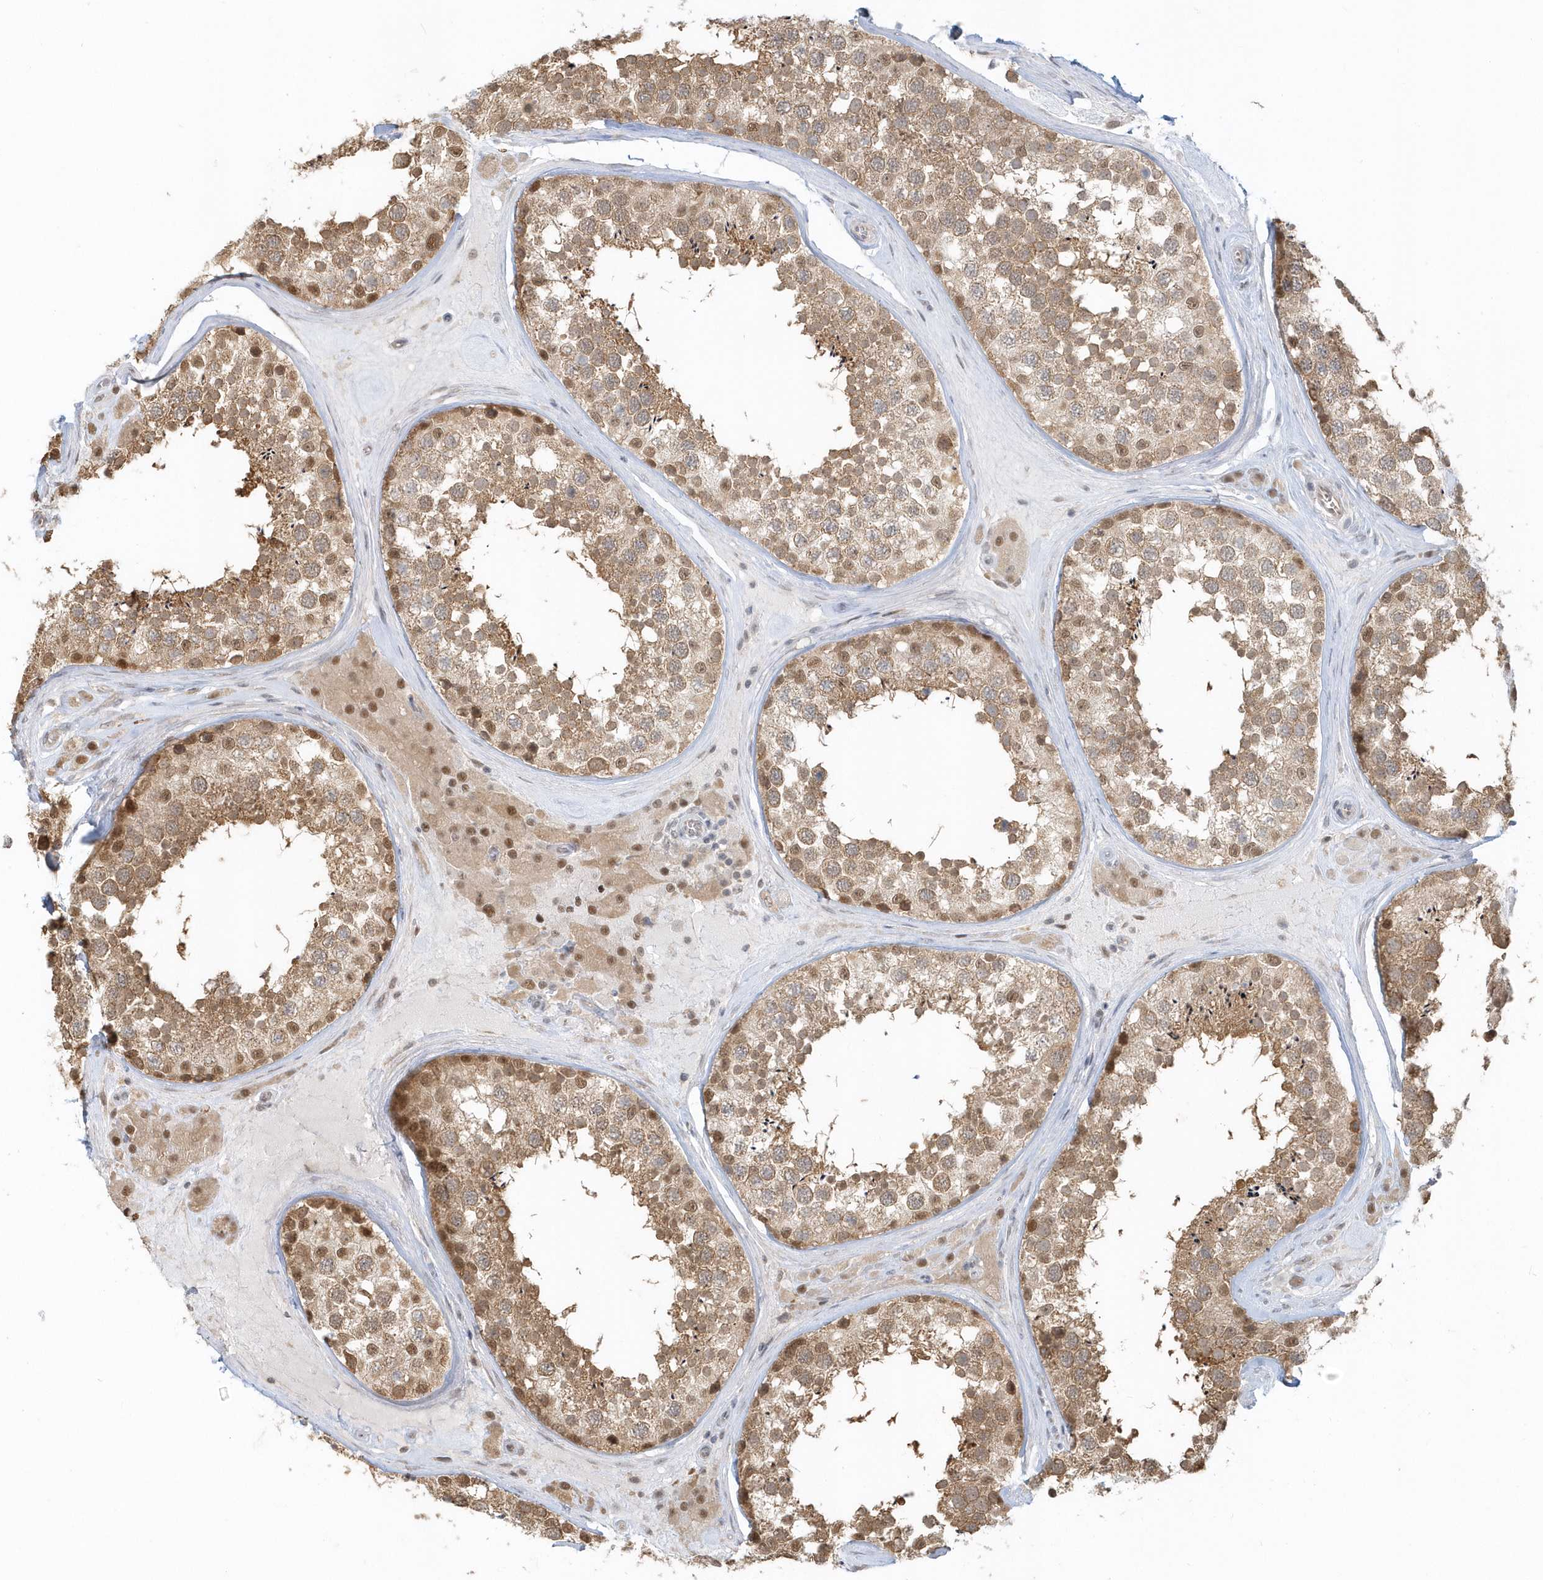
{"staining": {"intensity": "moderate", "quantity": ">75%", "location": "cytoplasmic/membranous,nuclear"}, "tissue": "testis", "cell_type": "Cells in seminiferous ducts", "image_type": "normal", "snomed": [{"axis": "morphology", "description": "Normal tissue, NOS"}, {"axis": "topography", "description": "Testis"}], "caption": "The photomicrograph shows staining of unremarkable testis, revealing moderate cytoplasmic/membranous,nuclear protein staining (brown color) within cells in seminiferous ducts.", "gene": "PSMD6", "patient": {"sex": "male", "age": 46}}